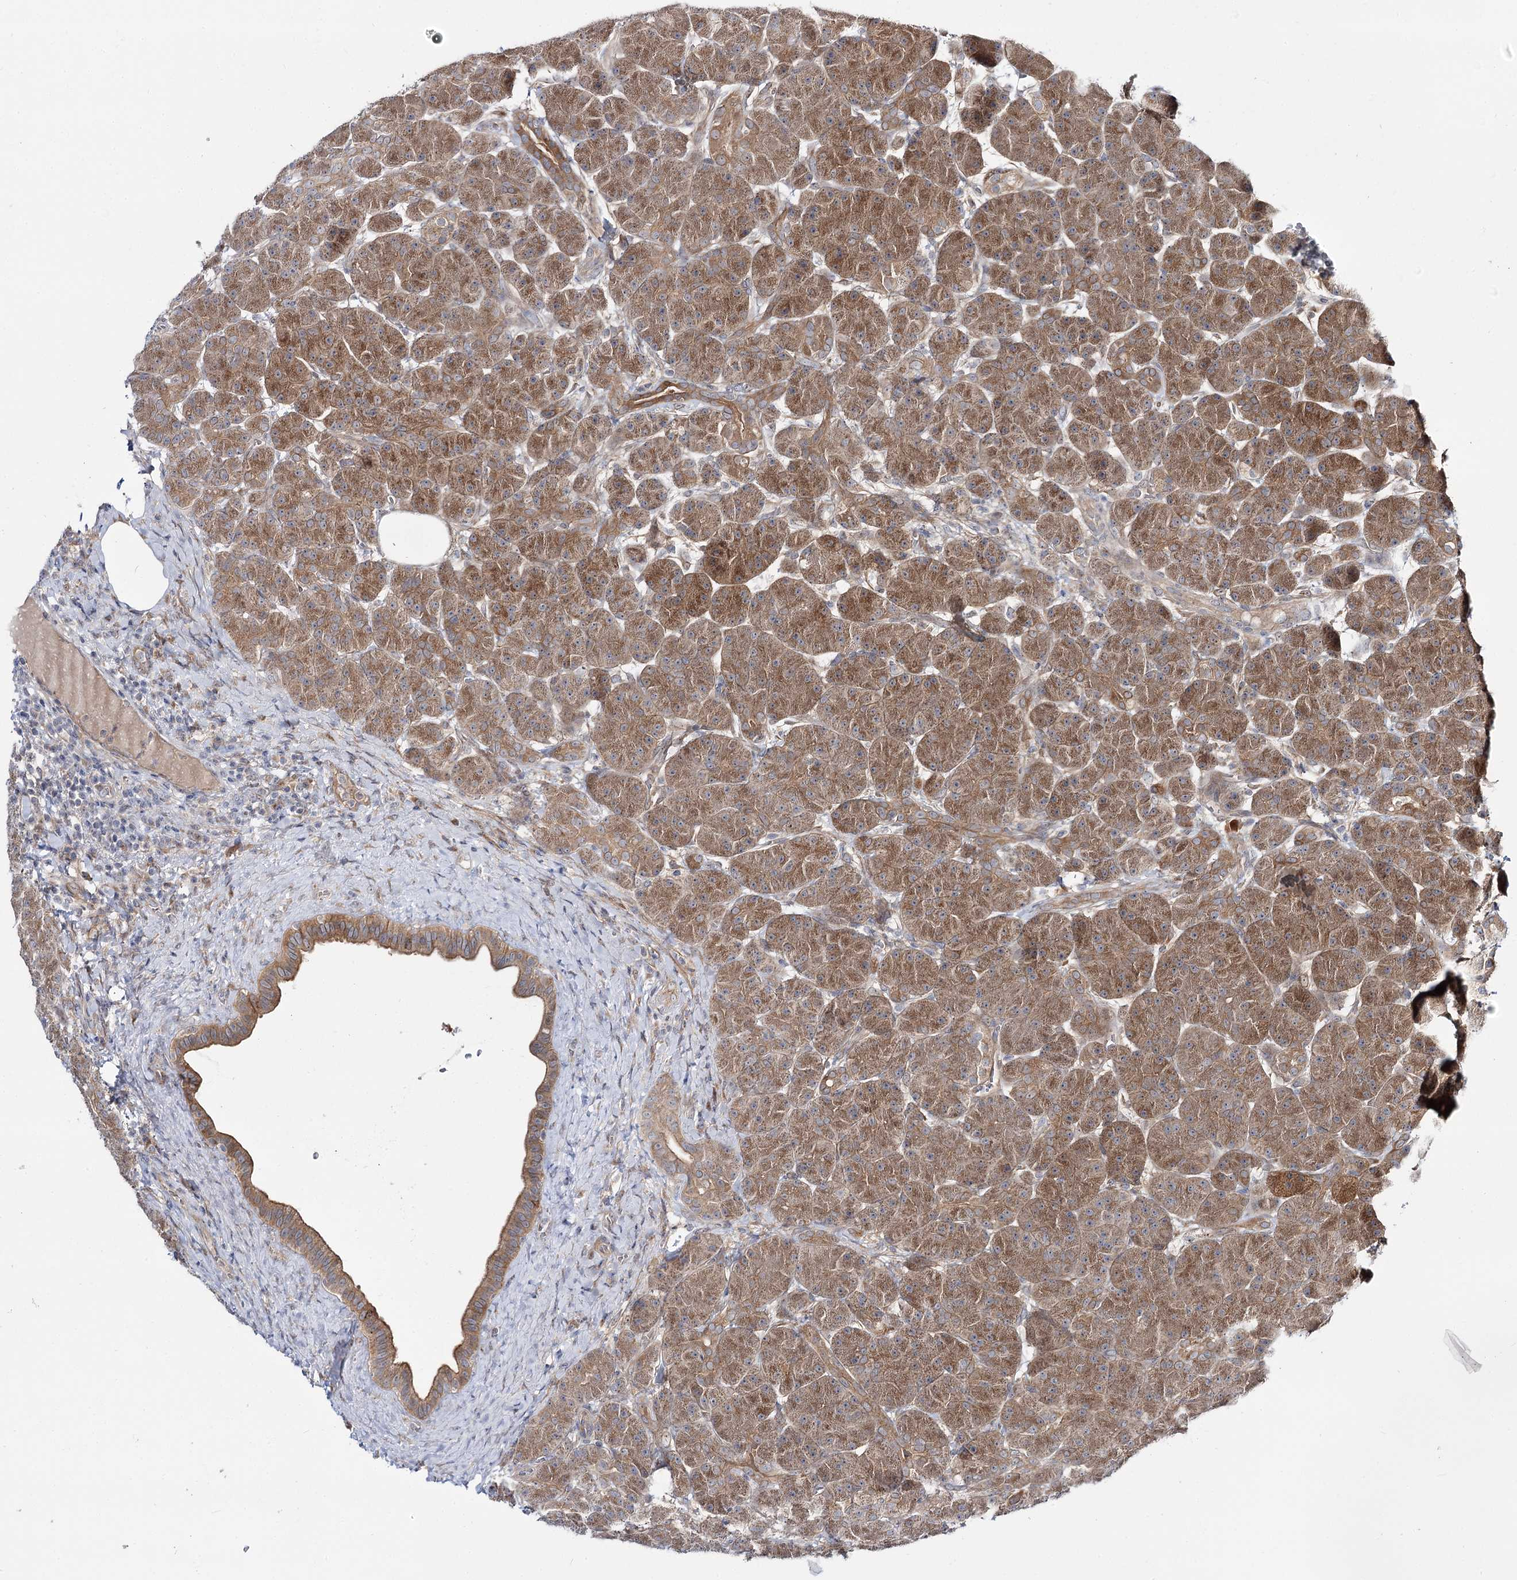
{"staining": {"intensity": "strong", "quantity": ">75%", "location": "cytoplasmic/membranous"}, "tissue": "pancreas", "cell_type": "Exocrine glandular cells", "image_type": "normal", "snomed": [{"axis": "morphology", "description": "Normal tissue, NOS"}, {"axis": "topography", "description": "Pancreas"}], "caption": "DAB immunohistochemical staining of normal human pancreas reveals strong cytoplasmic/membranous protein staining in about >75% of exocrine glandular cells.", "gene": "C11orf80", "patient": {"sex": "male", "age": 63}}